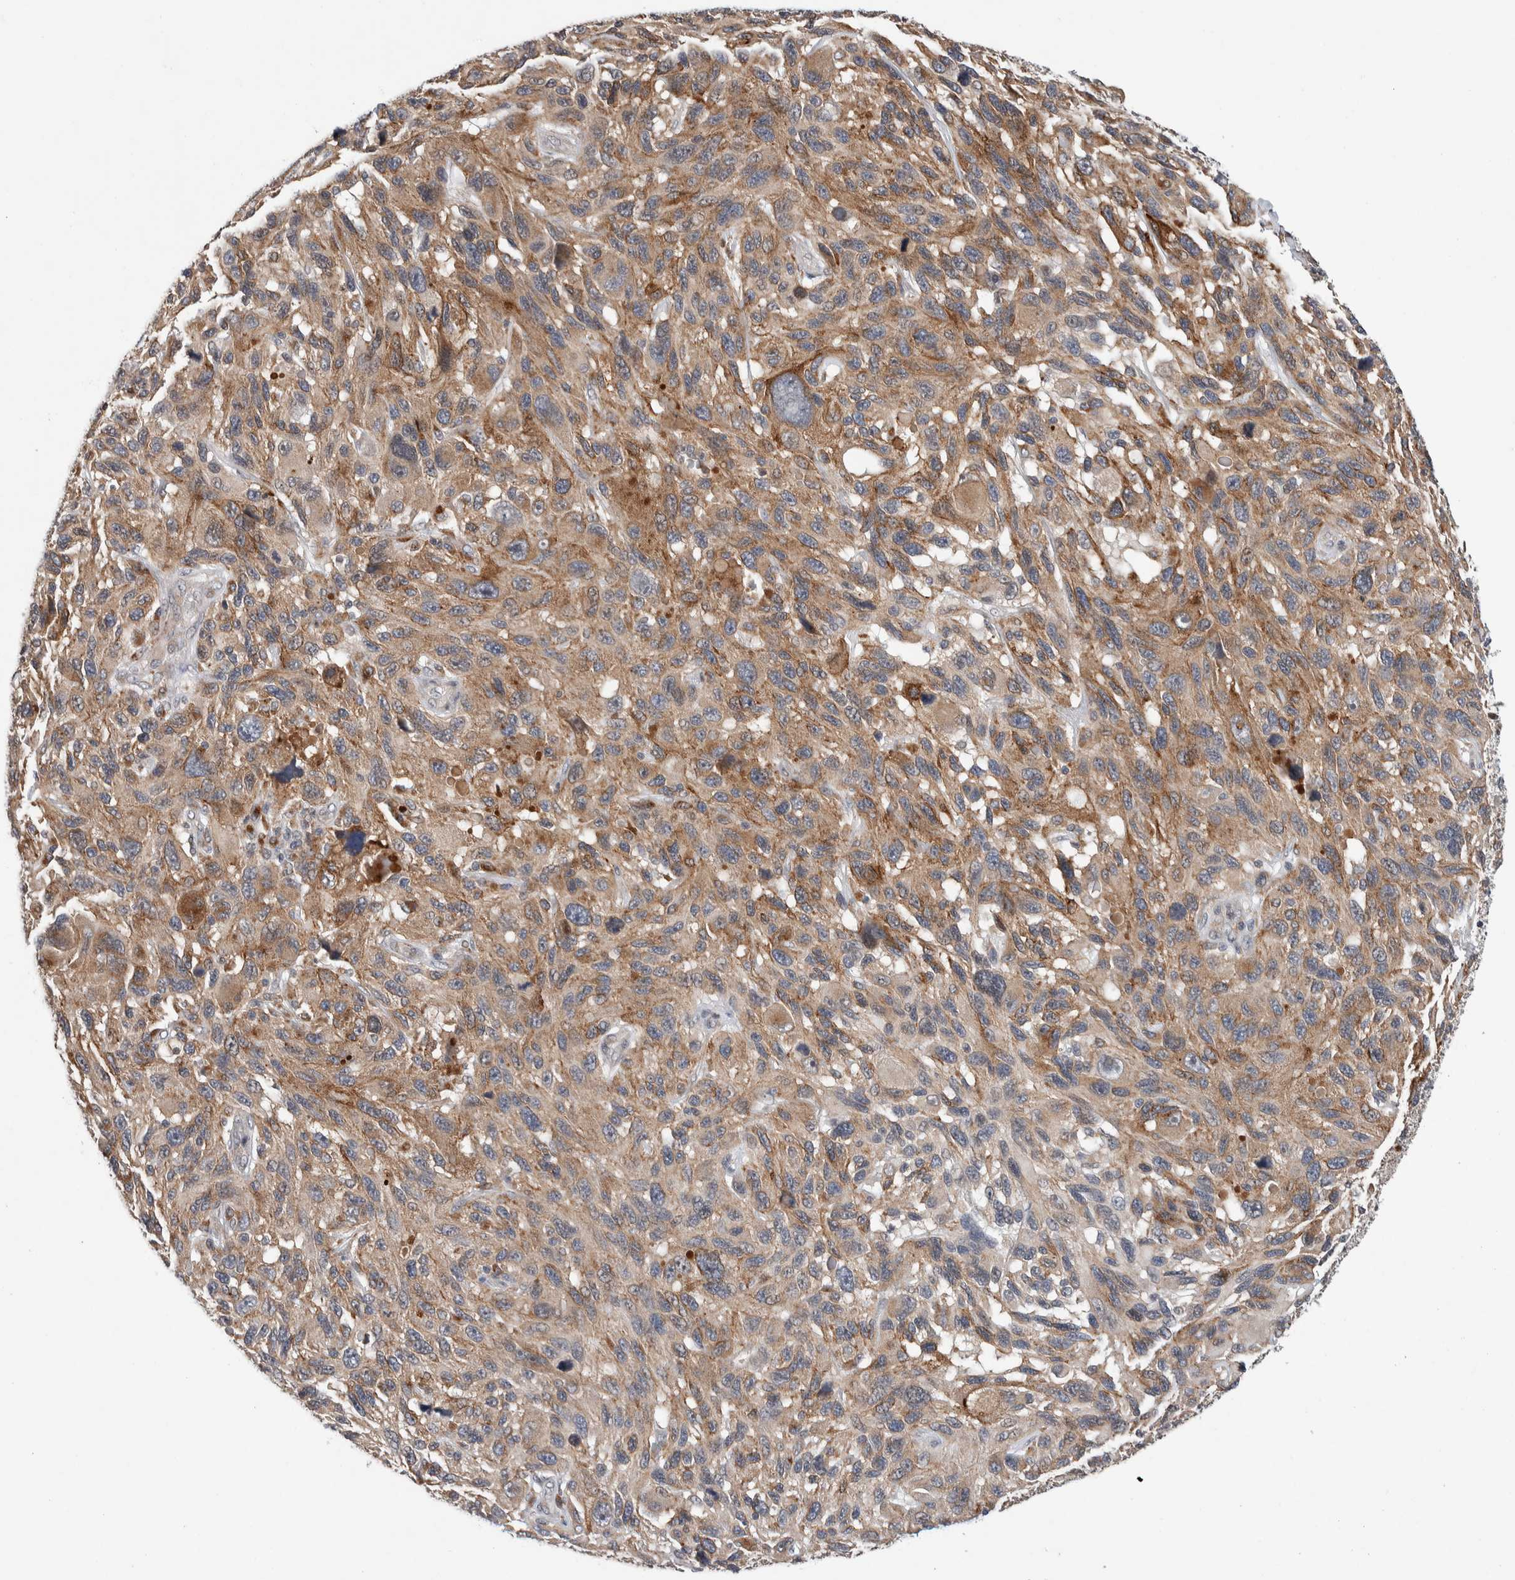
{"staining": {"intensity": "moderate", "quantity": ">75%", "location": "cytoplasmic/membranous"}, "tissue": "melanoma", "cell_type": "Tumor cells", "image_type": "cancer", "snomed": [{"axis": "morphology", "description": "Malignant melanoma, NOS"}, {"axis": "topography", "description": "Skin"}], "caption": "Protein expression analysis of melanoma exhibits moderate cytoplasmic/membranous positivity in about >75% of tumor cells.", "gene": "KCNK1", "patient": {"sex": "male", "age": 53}}